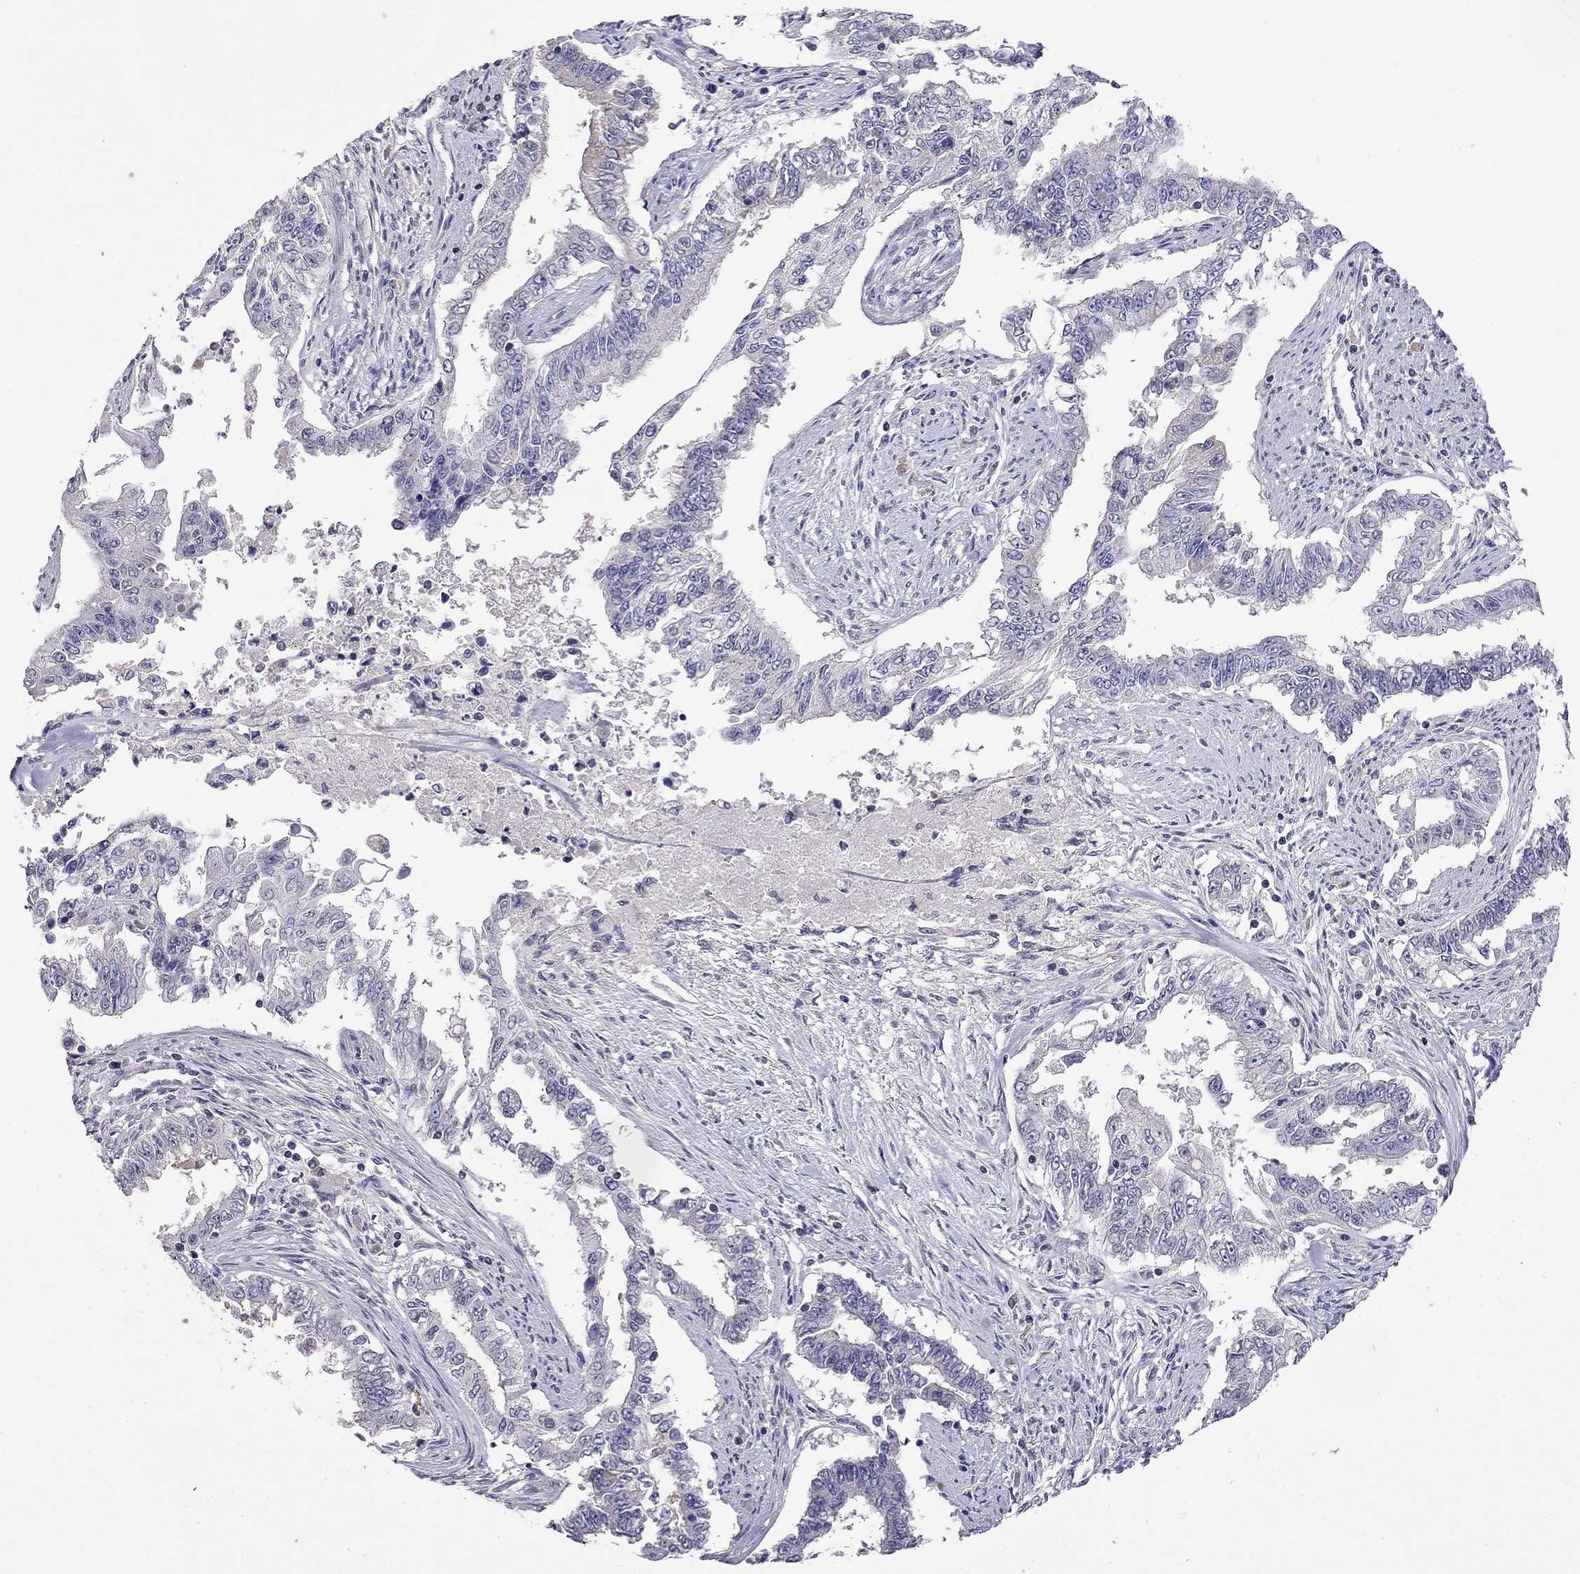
{"staining": {"intensity": "negative", "quantity": "none", "location": "none"}, "tissue": "endometrial cancer", "cell_type": "Tumor cells", "image_type": "cancer", "snomed": [{"axis": "morphology", "description": "Adenocarcinoma, NOS"}, {"axis": "topography", "description": "Uterus"}], "caption": "Immunohistochemistry (IHC) photomicrograph of human endometrial adenocarcinoma stained for a protein (brown), which exhibits no staining in tumor cells.", "gene": "WNK3", "patient": {"sex": "female", "age": 59}}